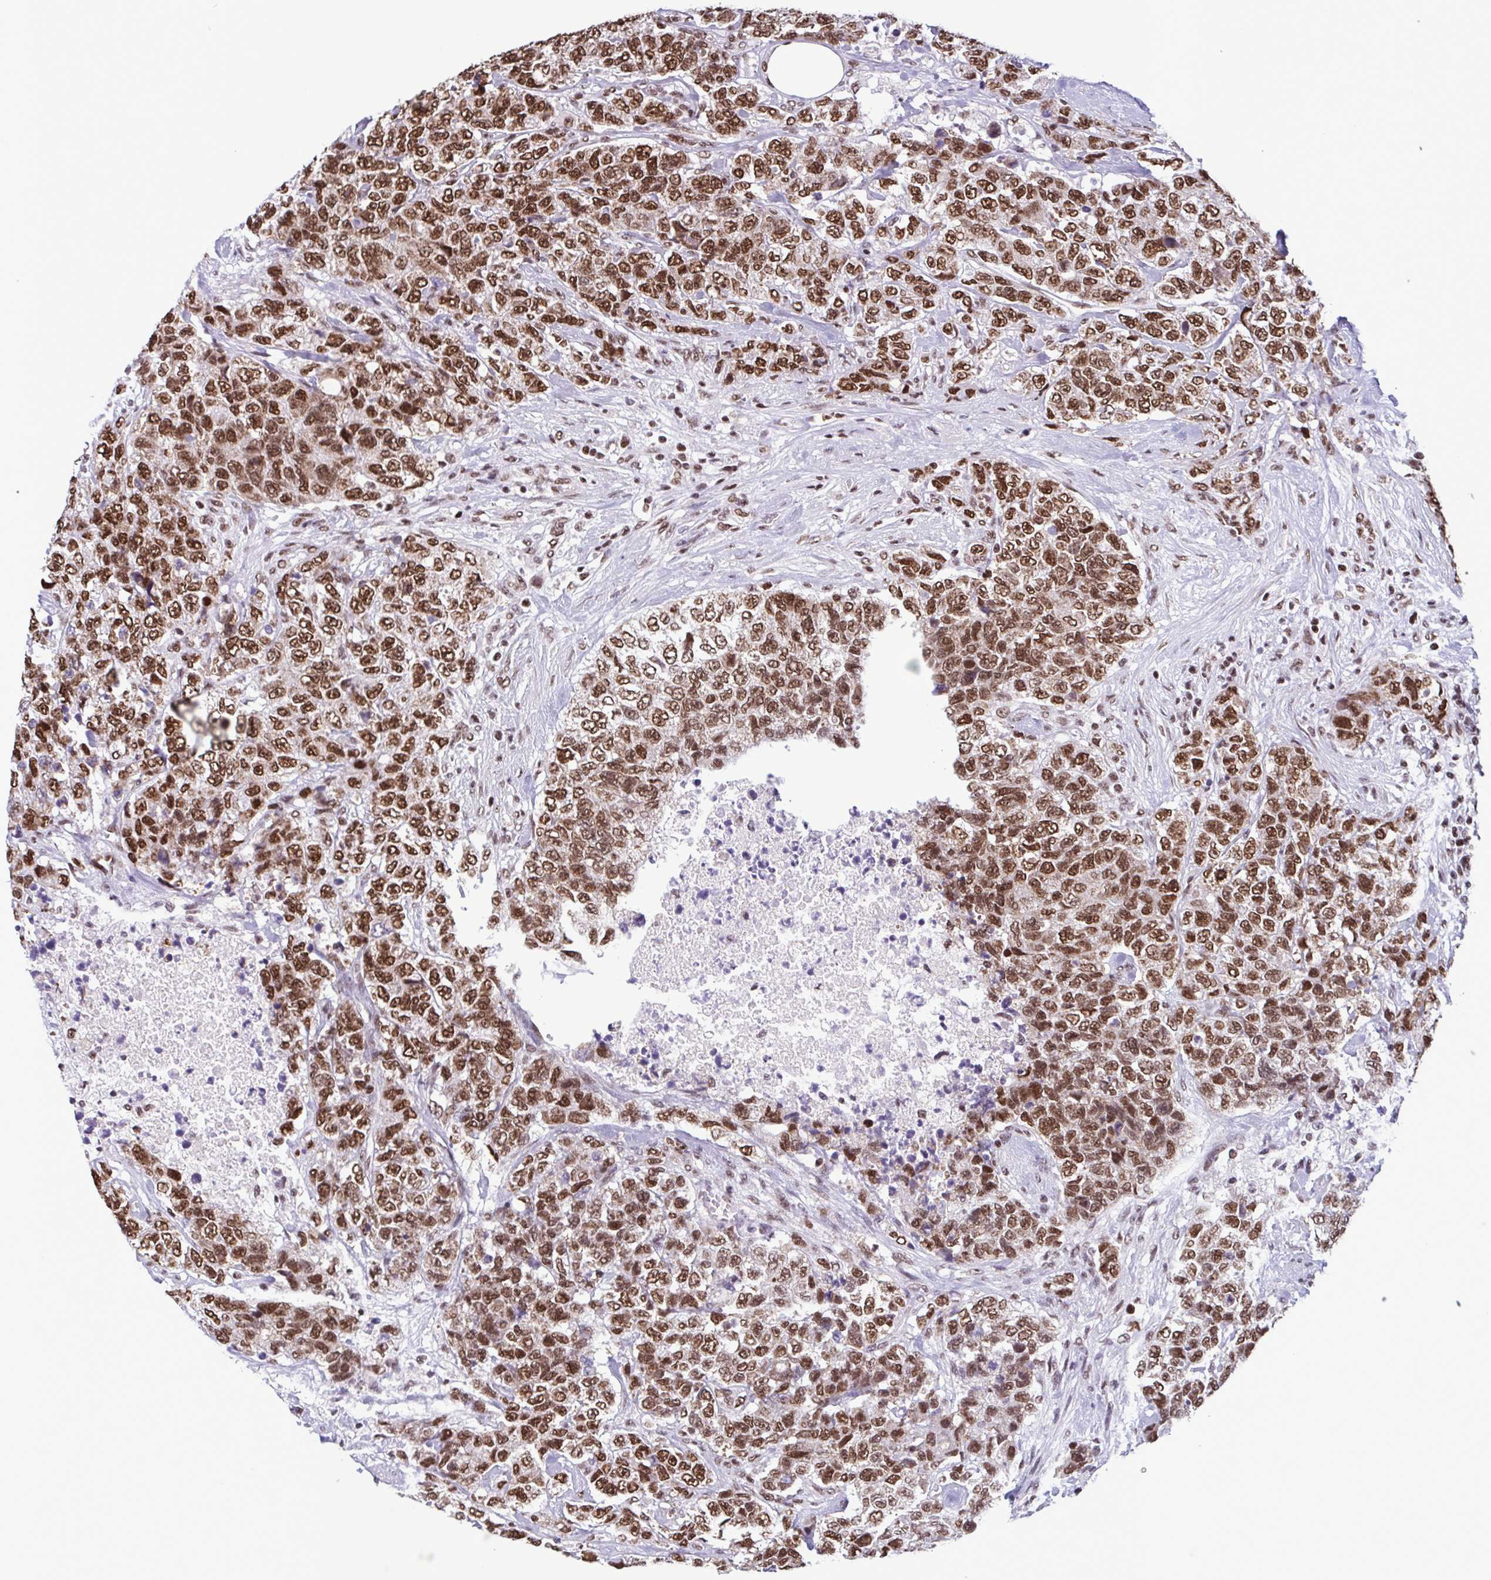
{"staining": {"intensity": "strong", "quantity": ">75%", "location": "nuclear"}, "tissue": "urothelial cancer", "cell_type": "Tumor cells", "image_type": "cancer", "snomed": [{"axis": "morphology", "description": "Urothelial carcinoma, High grade"}, {"axis": "topography", "description": "Urinary bladder"}], "caption": "This photomicrograph demonstrates immunohistochemistry staining of high-grade urothelial carcinoma, with high strong nuclear expression in approximately >75% of tumor cells.", "gene": "TIMM21", "patient": {"sex": "female", "age": 78}}